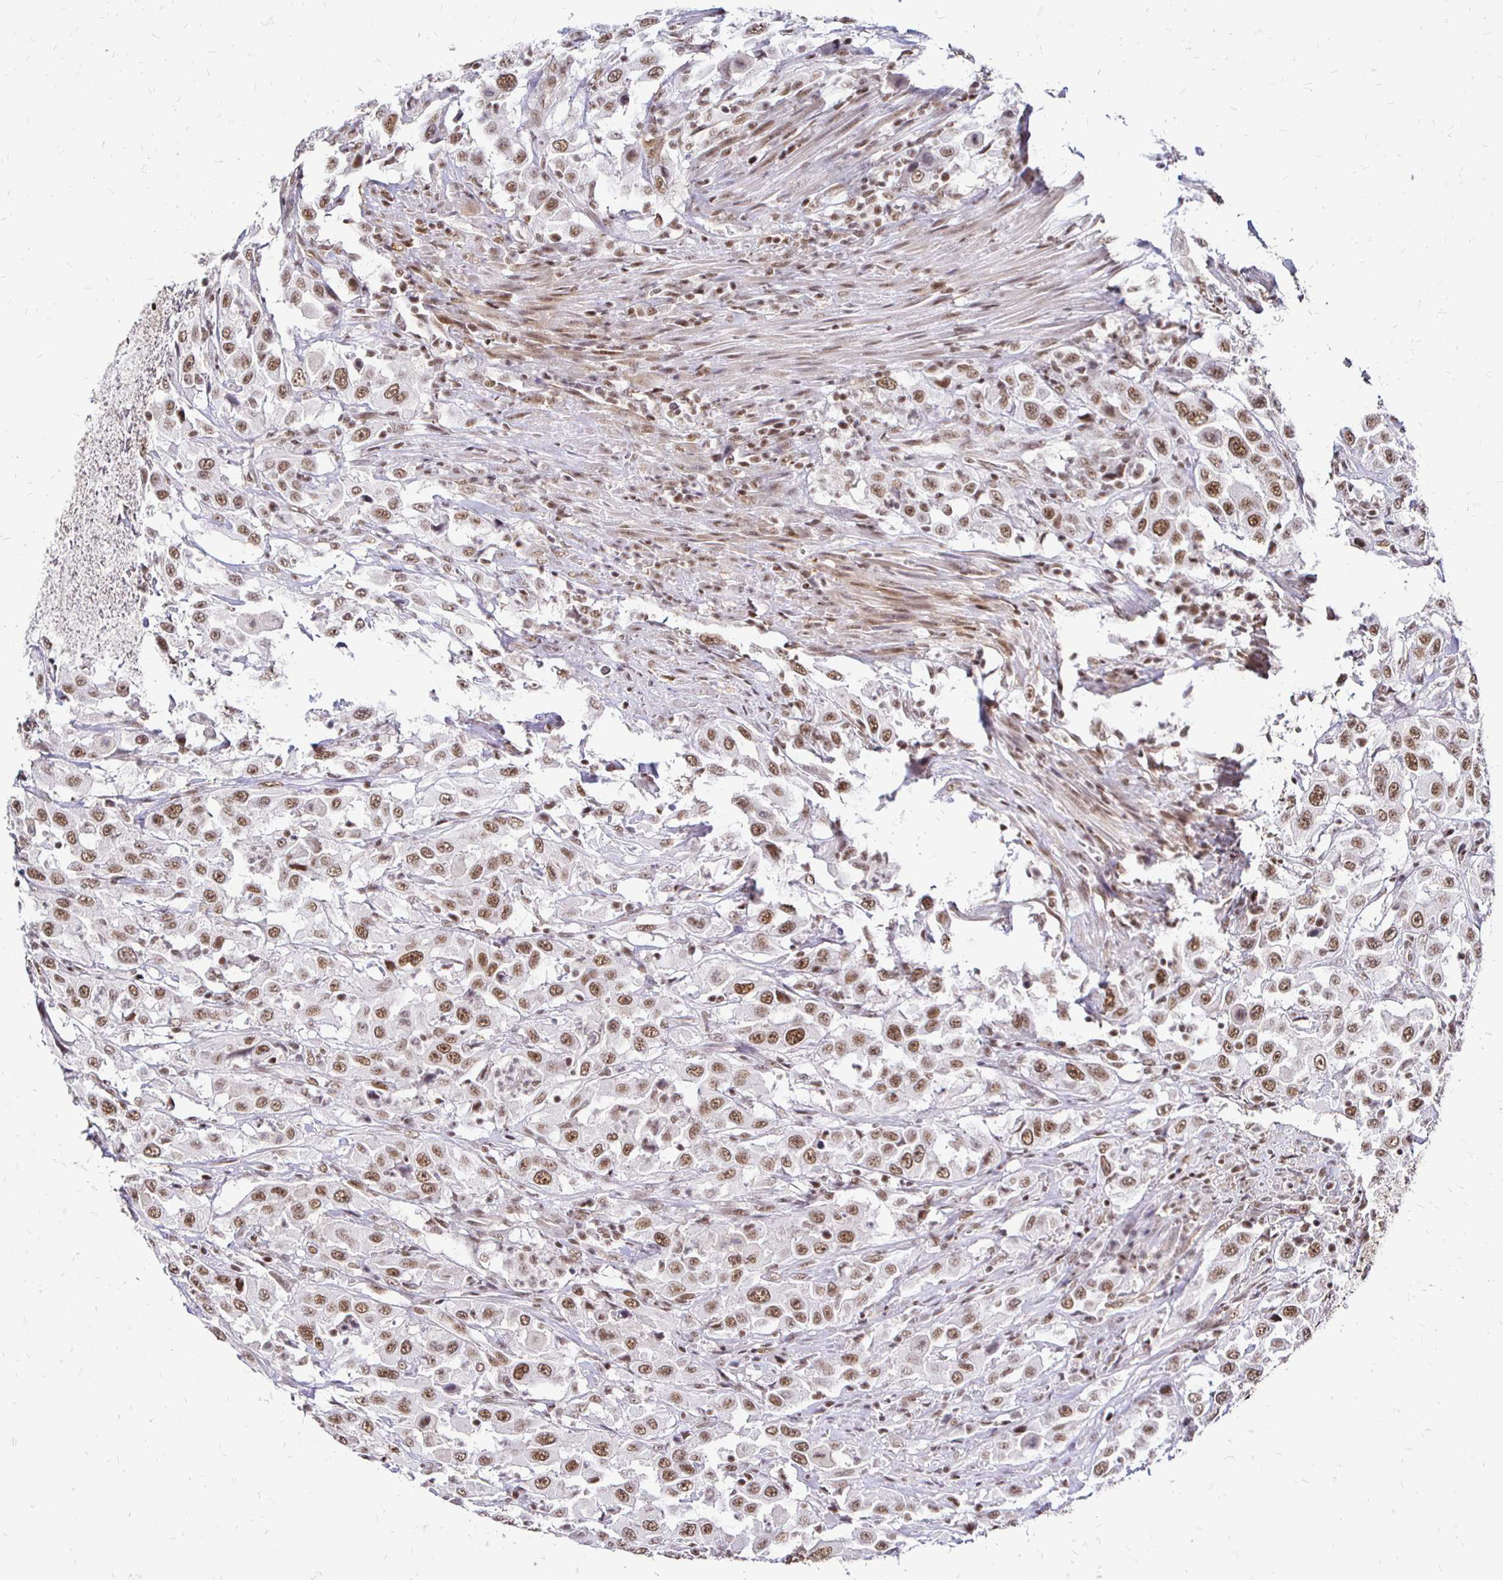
{"staining": {"intensity": "moderate", "quantity": ">75%", "location": "nuclear"}, "tissue": "urothelial cancer", "cell_type": "Tumor cells", "image_type": "cancer", "snomed": [{"axis": "morphology", "description": "Urothelial carcinoma, High grade"}, {"axis": "topography", "description": "Urinary bladder"}], "caption": "IHC image of human urothelial cancer stained for a protein (brown), which reveals medium levels of moderate nuclear positivity in about >75% of tumor cells.", "gene": "SIN3A", "patient": {"sex": "male", "age": 61}}